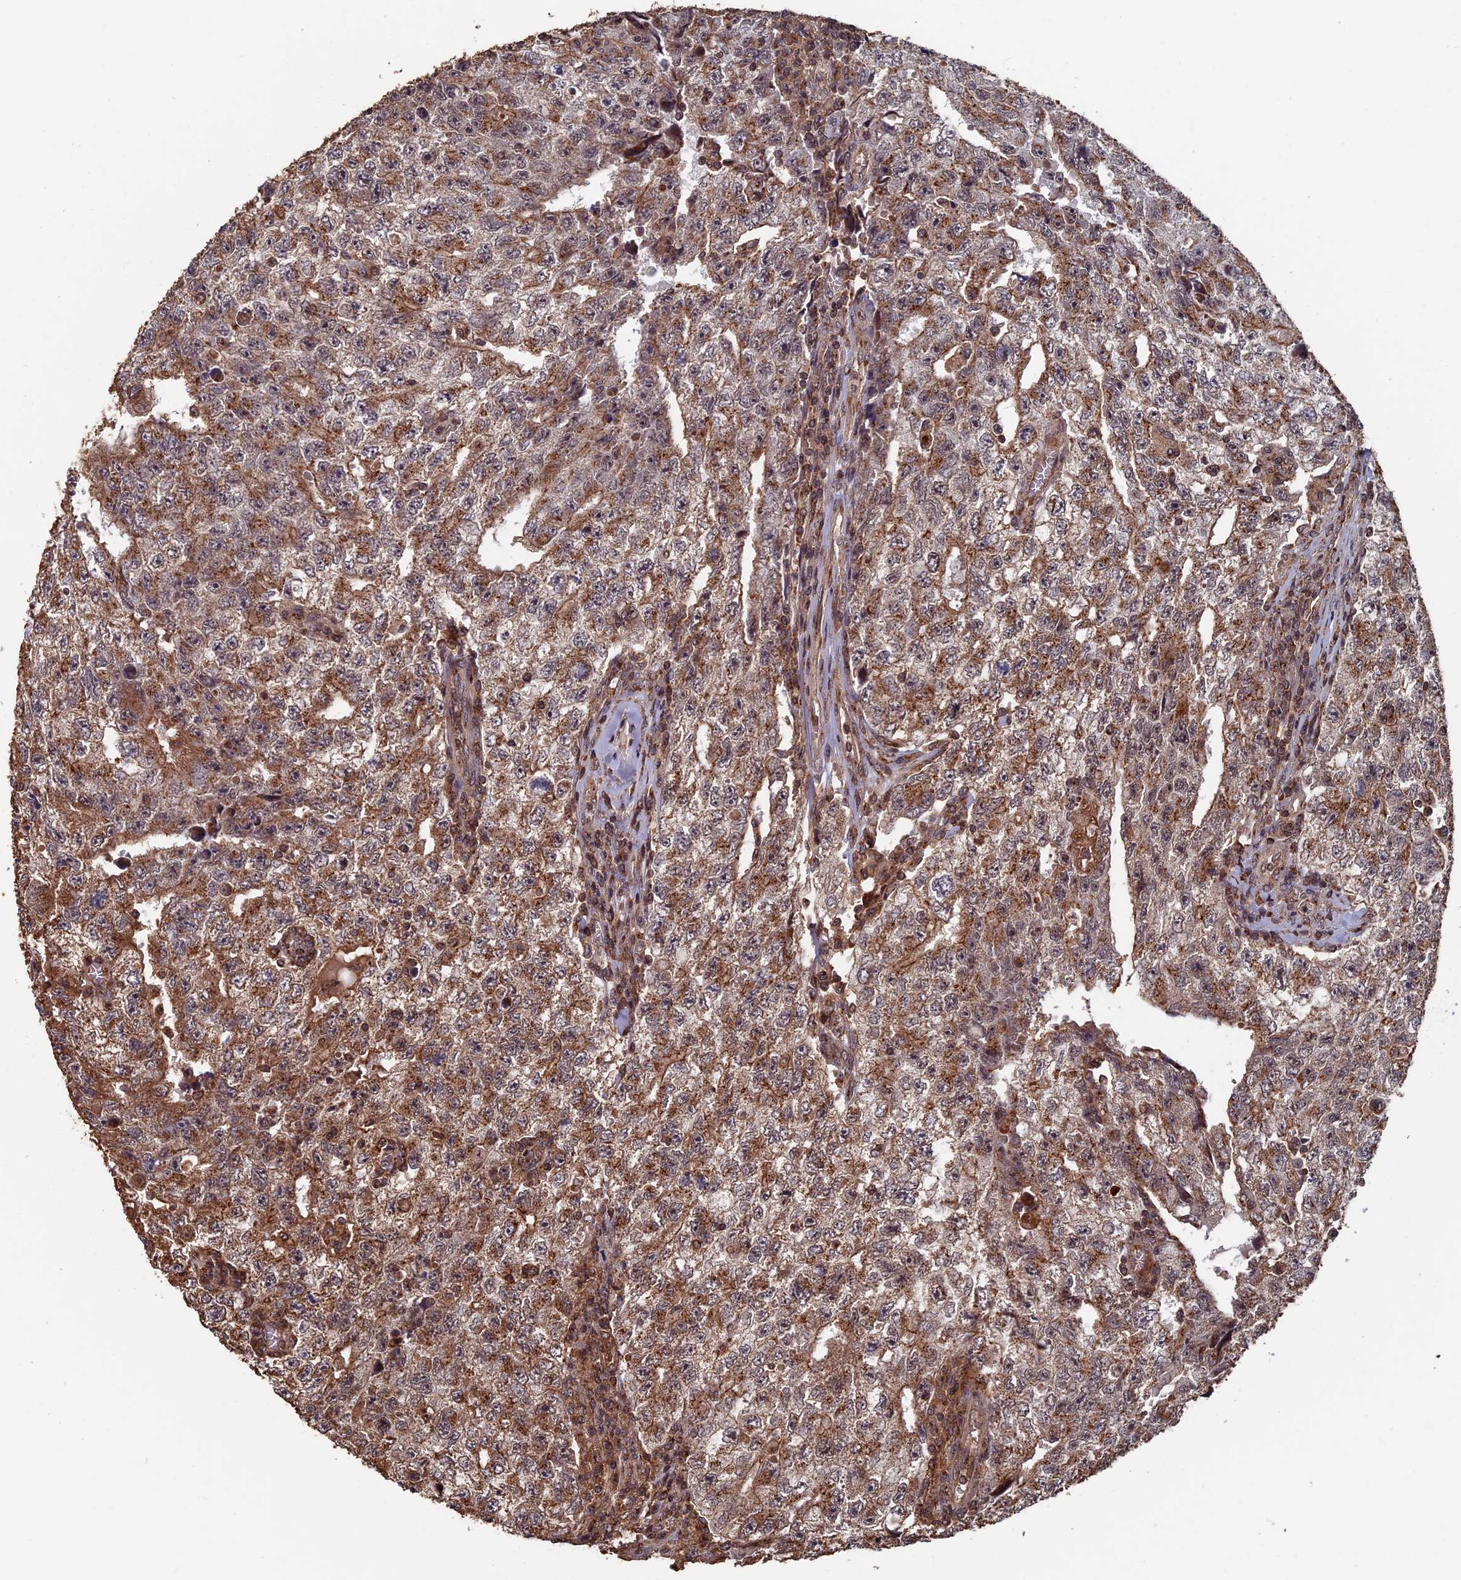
{"staining": {"intensity": "weak", "quantity": "<25%", "location": "cytoplasmic/membranous"}, "tissue": "testis cancer", "cell_type": "Tumor cells", "image_type": "cancer", "snomed": [{"axis": "morphology", "description": "Carcinoma, Embryonal, NOS"}, {"axis": "topography", "description": "Testis"}], "caption": "IHC of human testis cancer shows no positivity in tumor cells.", "gene": "RASGRF1", "patient": {"sex": "male", "age": 17}}